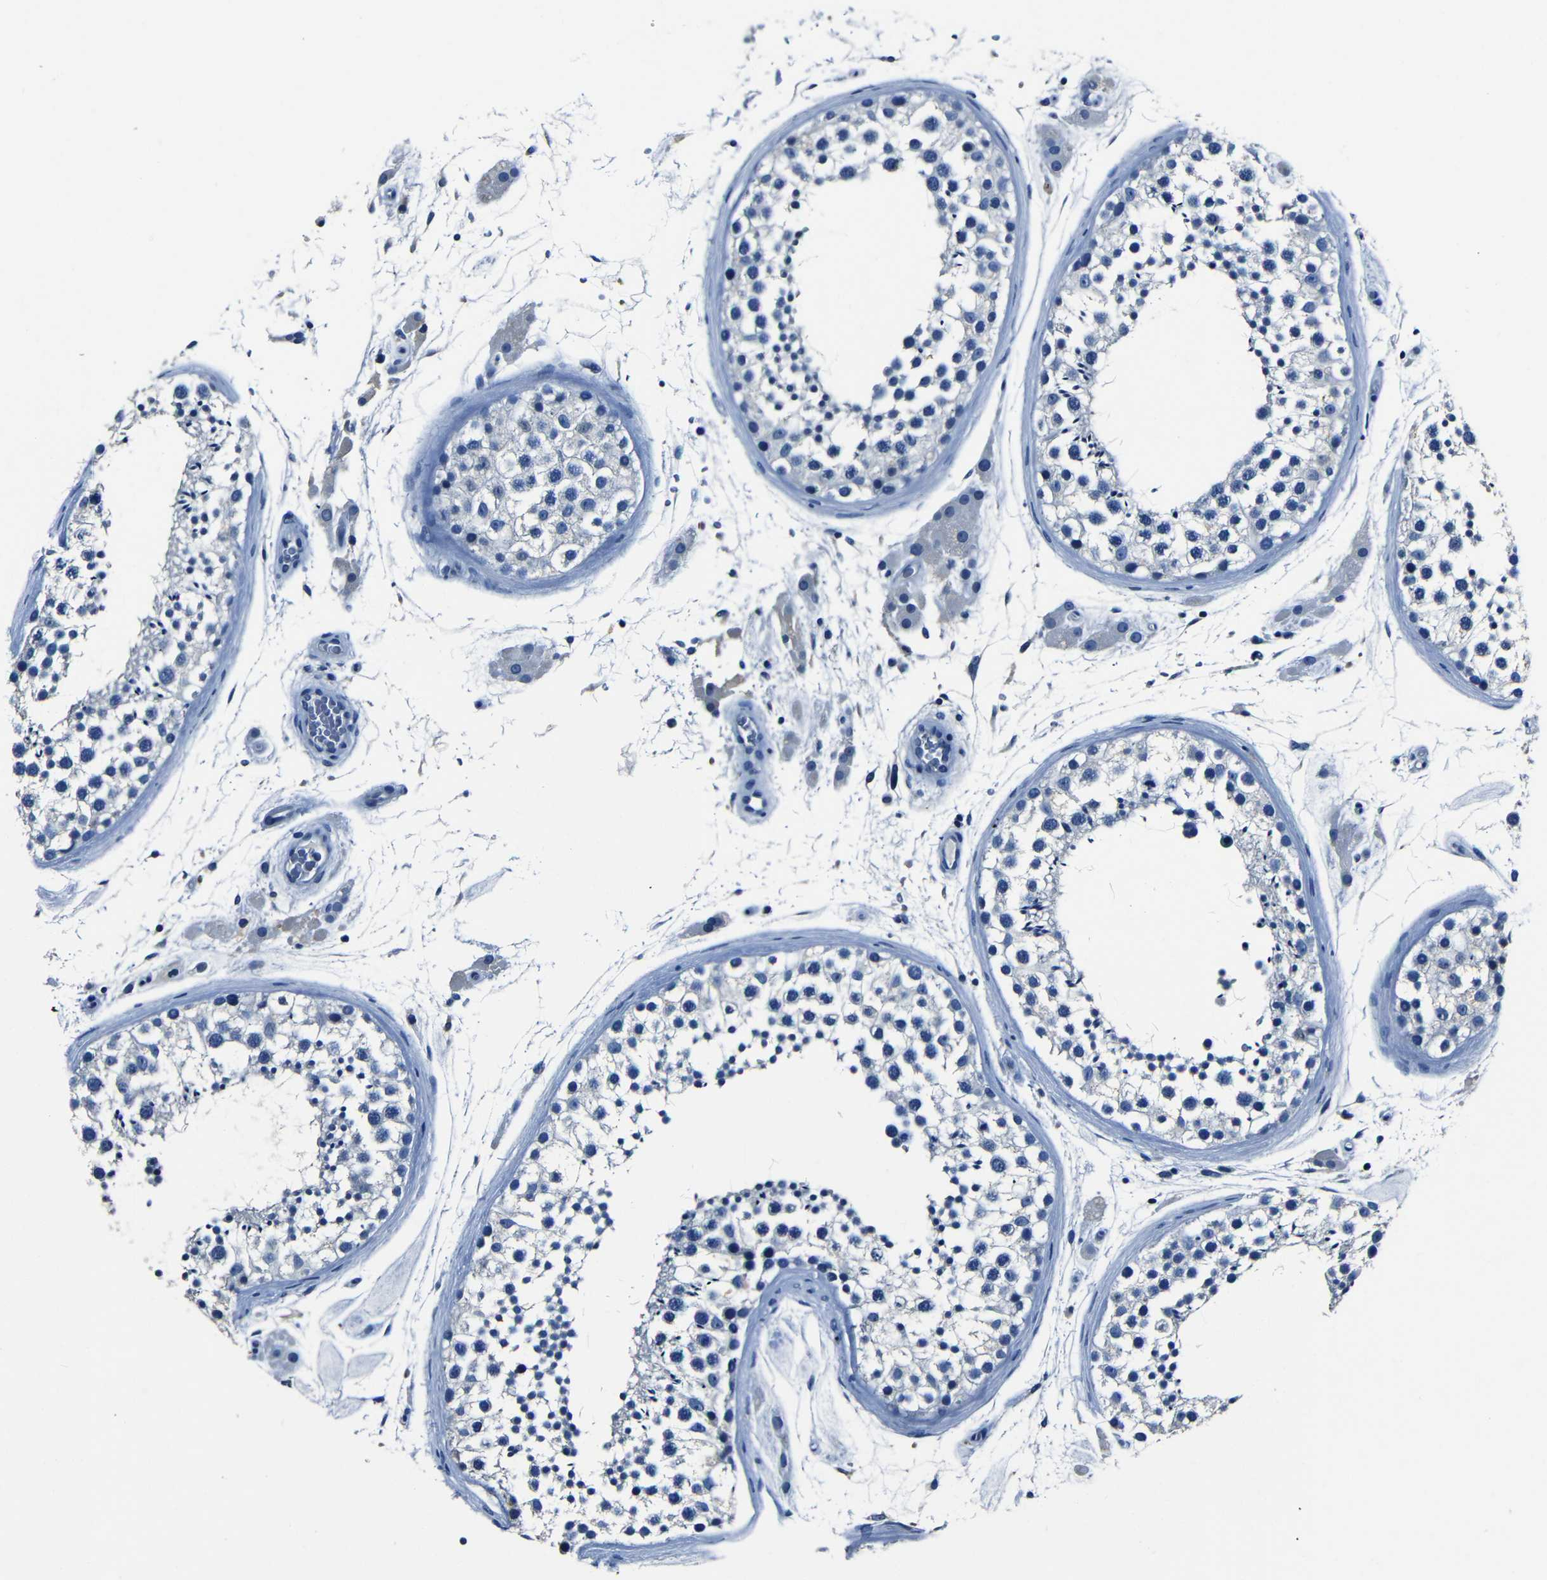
{"staining": {"intensity": "negative", "quantity": "none", "location": "none"}, "tissue": "testis", "cell_type": "Cells in seminiferous ducts", "image_type": "normal", "snomed": [{"axis": "morphology", "description": "Normal tissue, NOS"}, {"axis": "topography", "description": "Testis"}], "caption": "High power microscopy micrograph of an immunohistochemistry (IHC) histopathology image of benign testis, revealing no significant positivity in cells in seminiferous ducts.", "gene": "NCMAP", "patient": {"sex": "male", "age": 46}}